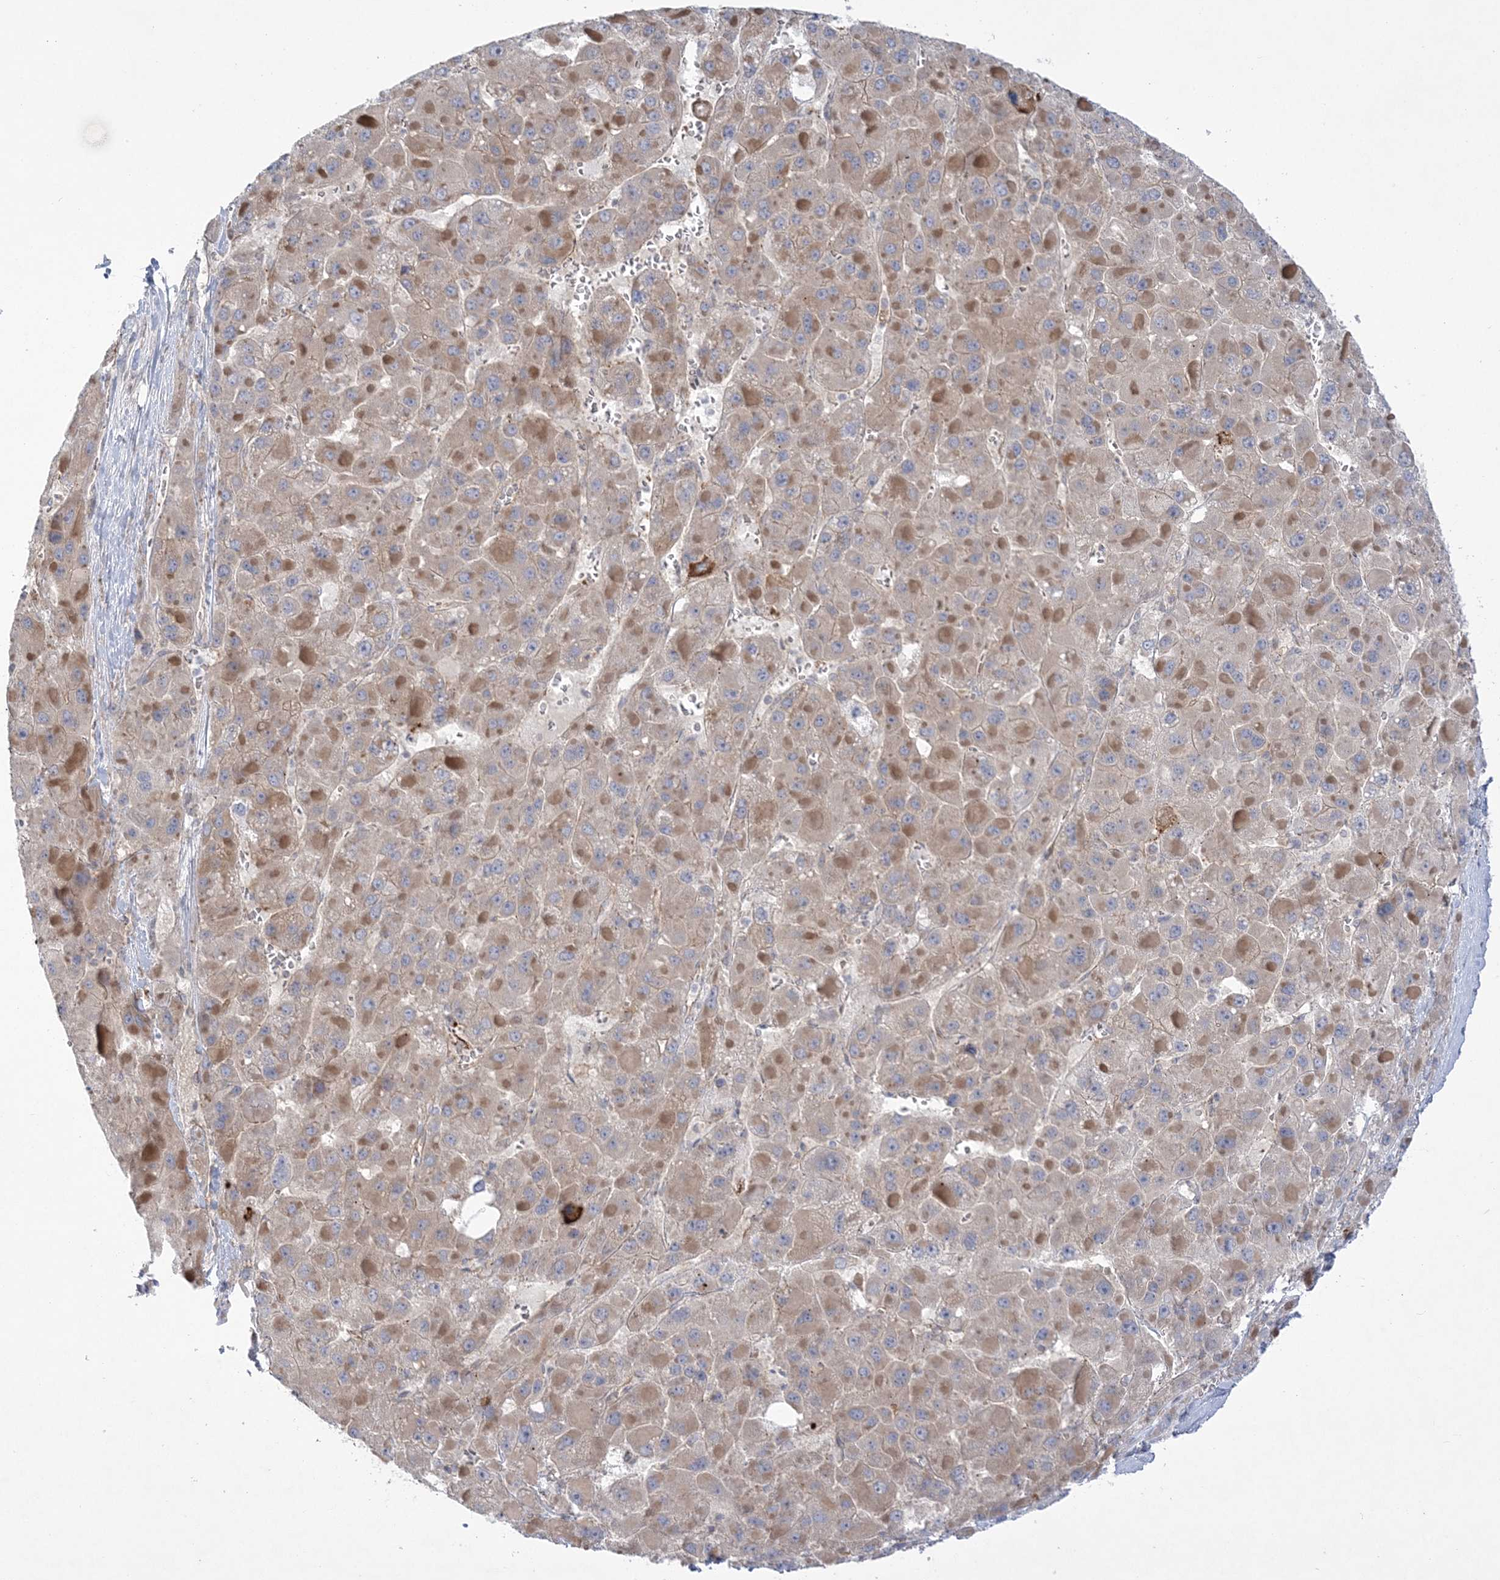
{"staining": {"intensity": "weak", "quantity": ">75%", "location": "cytoplasmic/membranous"}, "tissue": "liver cancer", "cell_type": "Tumor cells", "image_type": "cancer", "snomed": [{"axis": "morphology", "description": "Carcinoma, Hepatocellular, NOS"}, {"axis": "topography", "description": "Liver"}], "caption": "Protein analysis of liver hepatocellular carcinoma tissue reveals weak cytoplasmic/membranous positivity in about >75% of tumor cells.", "gene": "ADAMTS12", "patient": {"sex": "female", "age": 73}}